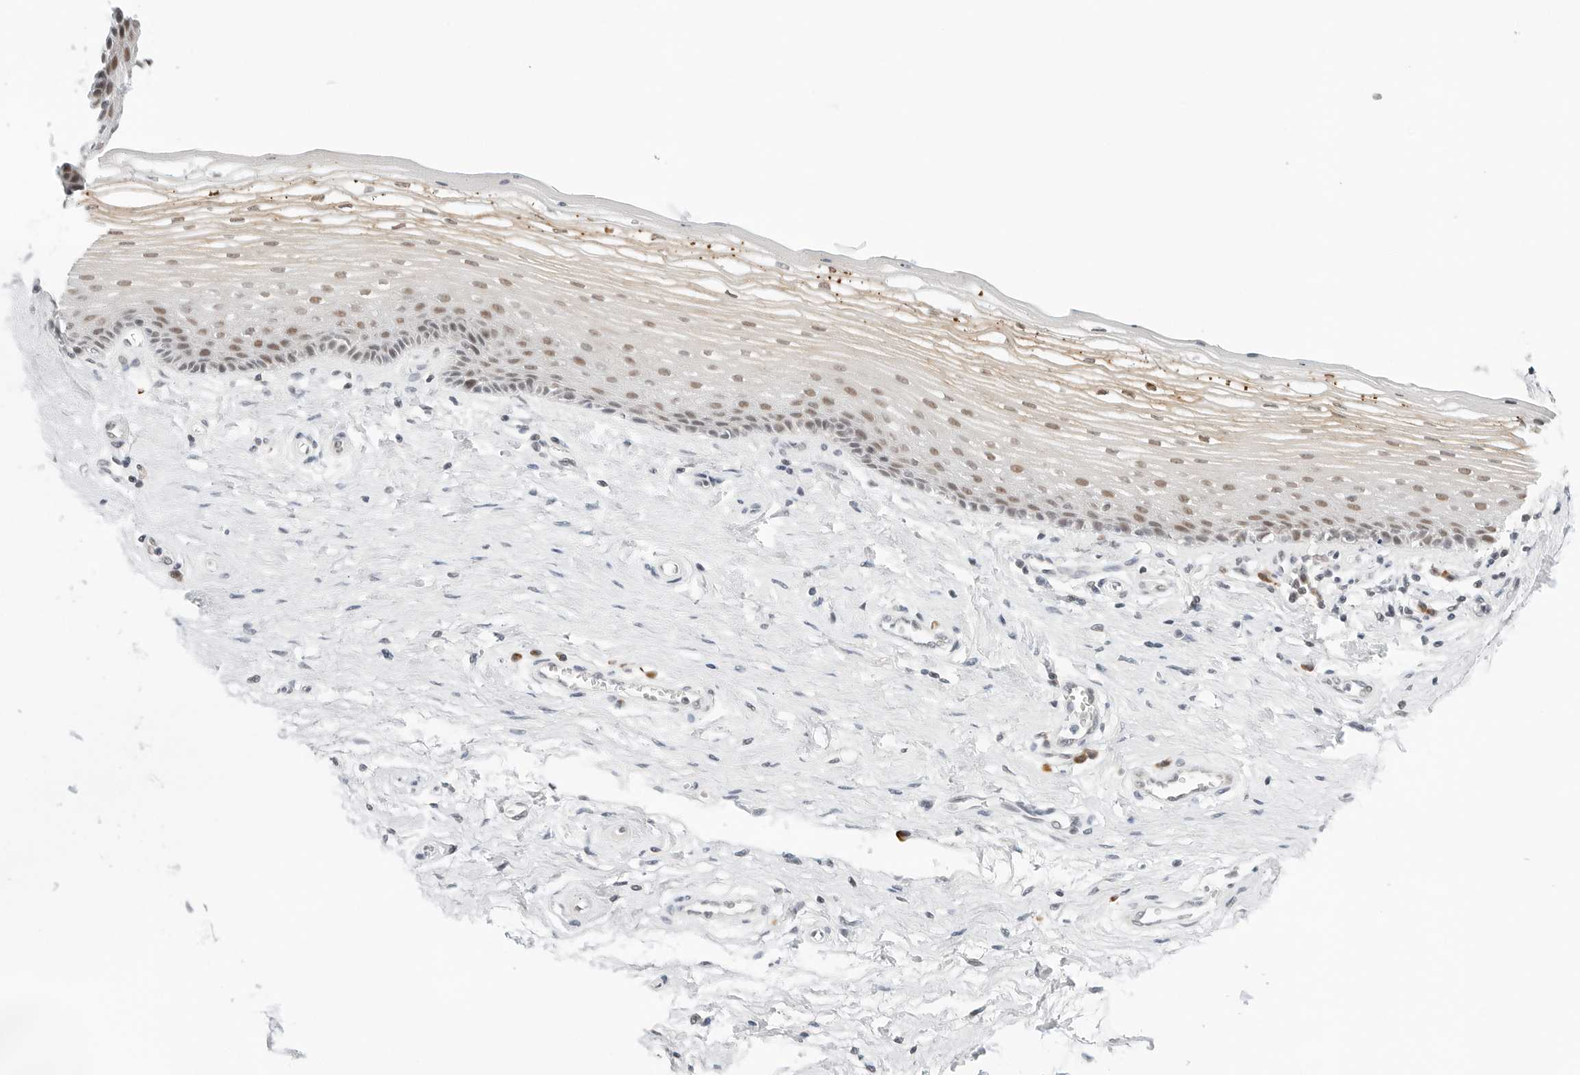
{"staining": {"intensity": "weak", "quantity": "<25%", "location": "nuclear"}, "tissue": "vagina", "cell_type": "Squamous epithelial cells", "image_type": "normal", "snomed": [{"axis": "morphology", "description": "Normal tissue, NOS"}, {"axis": "topography", "description": "Vagina"}], "caption": "IHC image of normal vagina: vagina stained with DAB (3,3'-diaminobenzidine) demonstrates no significant protein staining in squamous epithelial cells.", "gene": "PARP10", "patient": {"sex": "female", "age": 46}}